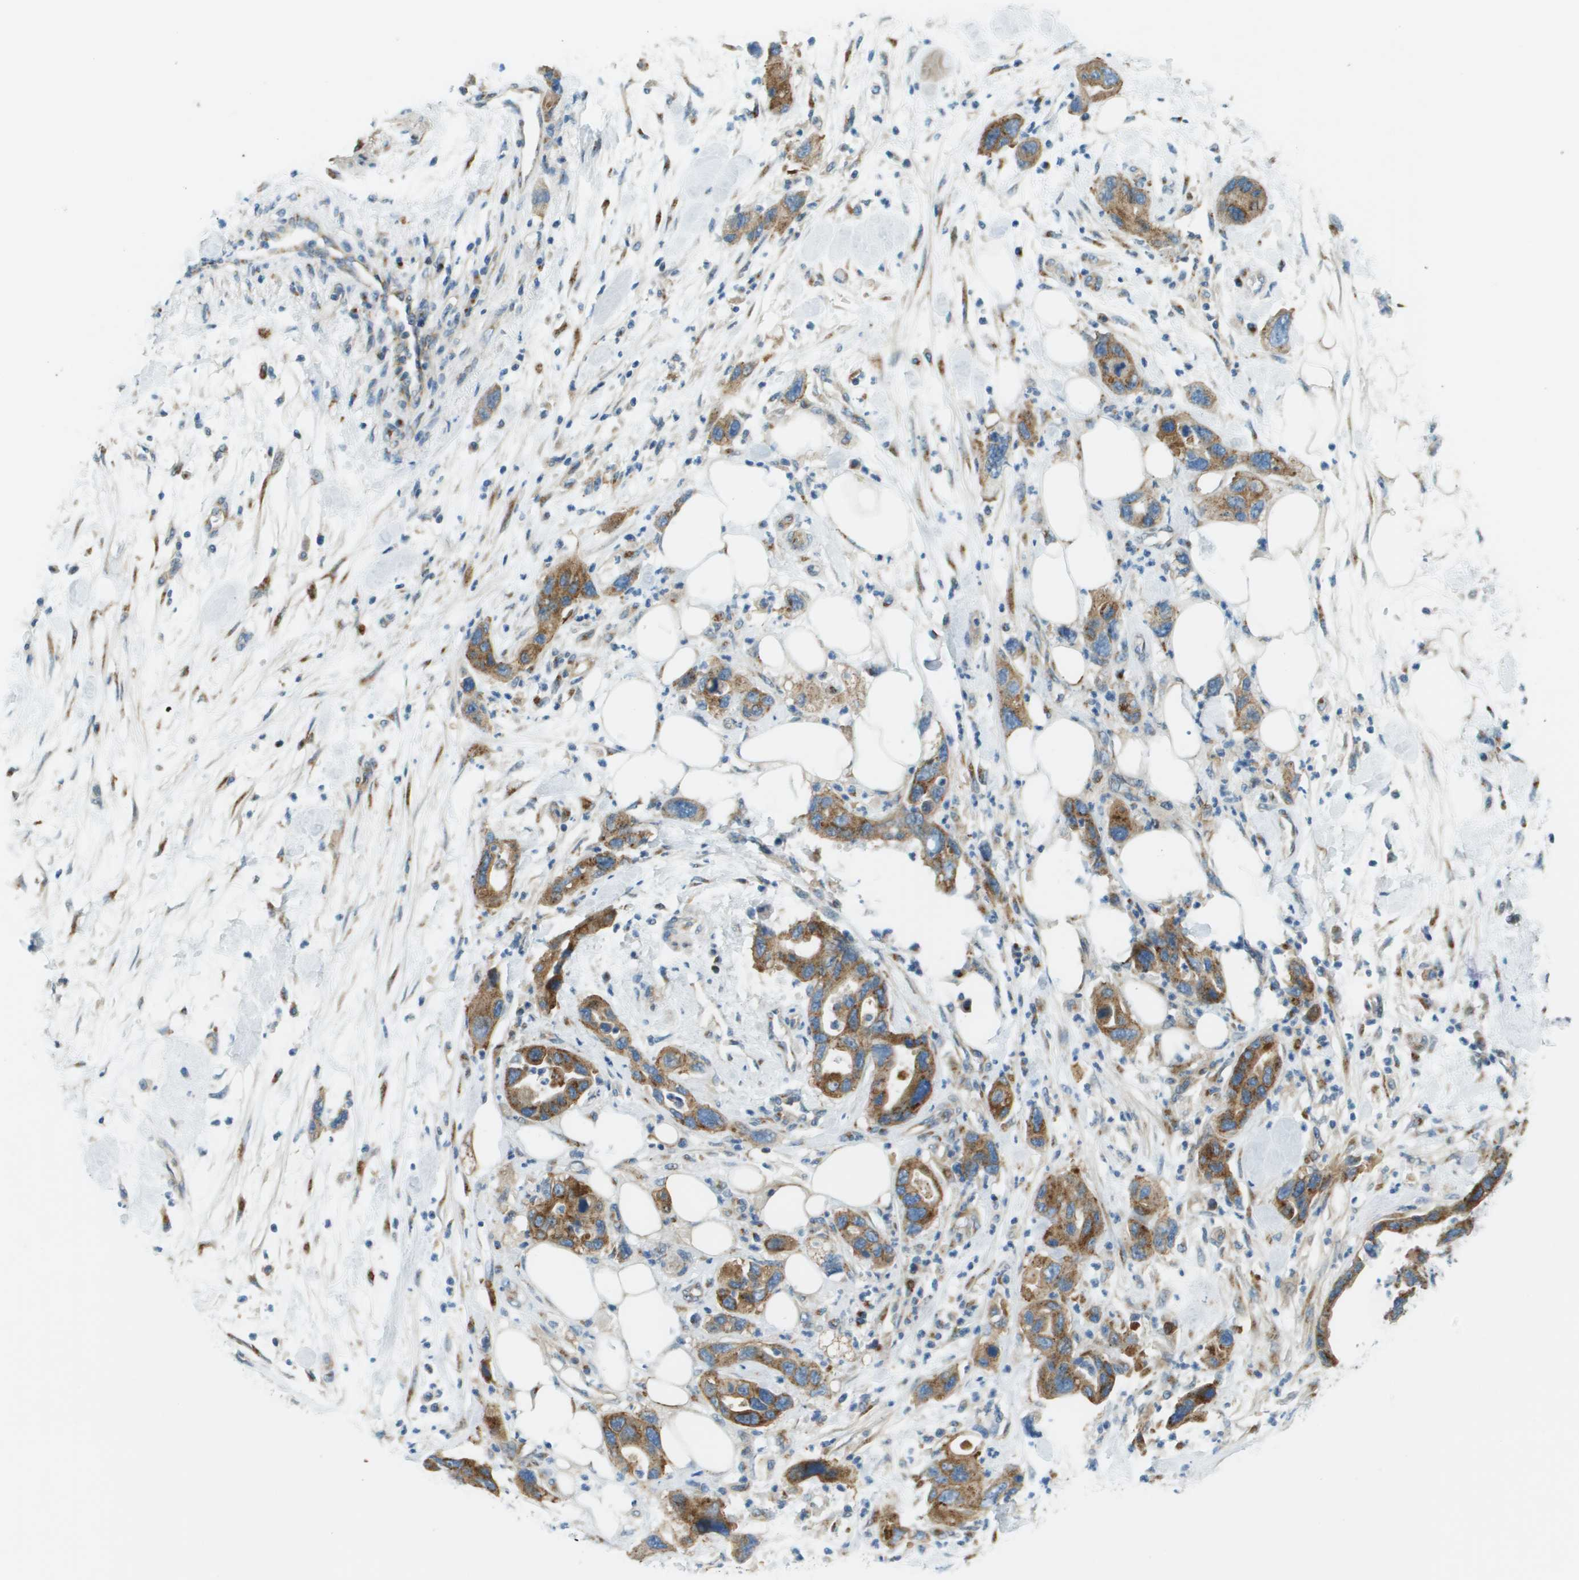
{"staining": {"intensity": "moderate", "quantity": ">75%", "location": "cytoplasmic/membranous"}, "tissue": "pancreatic cancer", "cell_type": "Tumor cells", "image_type": "cancer", "snomed": [{"axis": "morphology", "description": "Normal tissue, NOS"}, {"axis": "morphology", "description": "Adenocarcinoma, NOS"}, {"axis": "topography", "description": "Pancreas"}], "caption": "A brown stain highlights moderate cytoplasmic/membranous expression of a protein in human pancreatic adenocarcinoma tumor cells.", "gene": "ACBD3", "patient": {"sex": "female", "age": 71}}